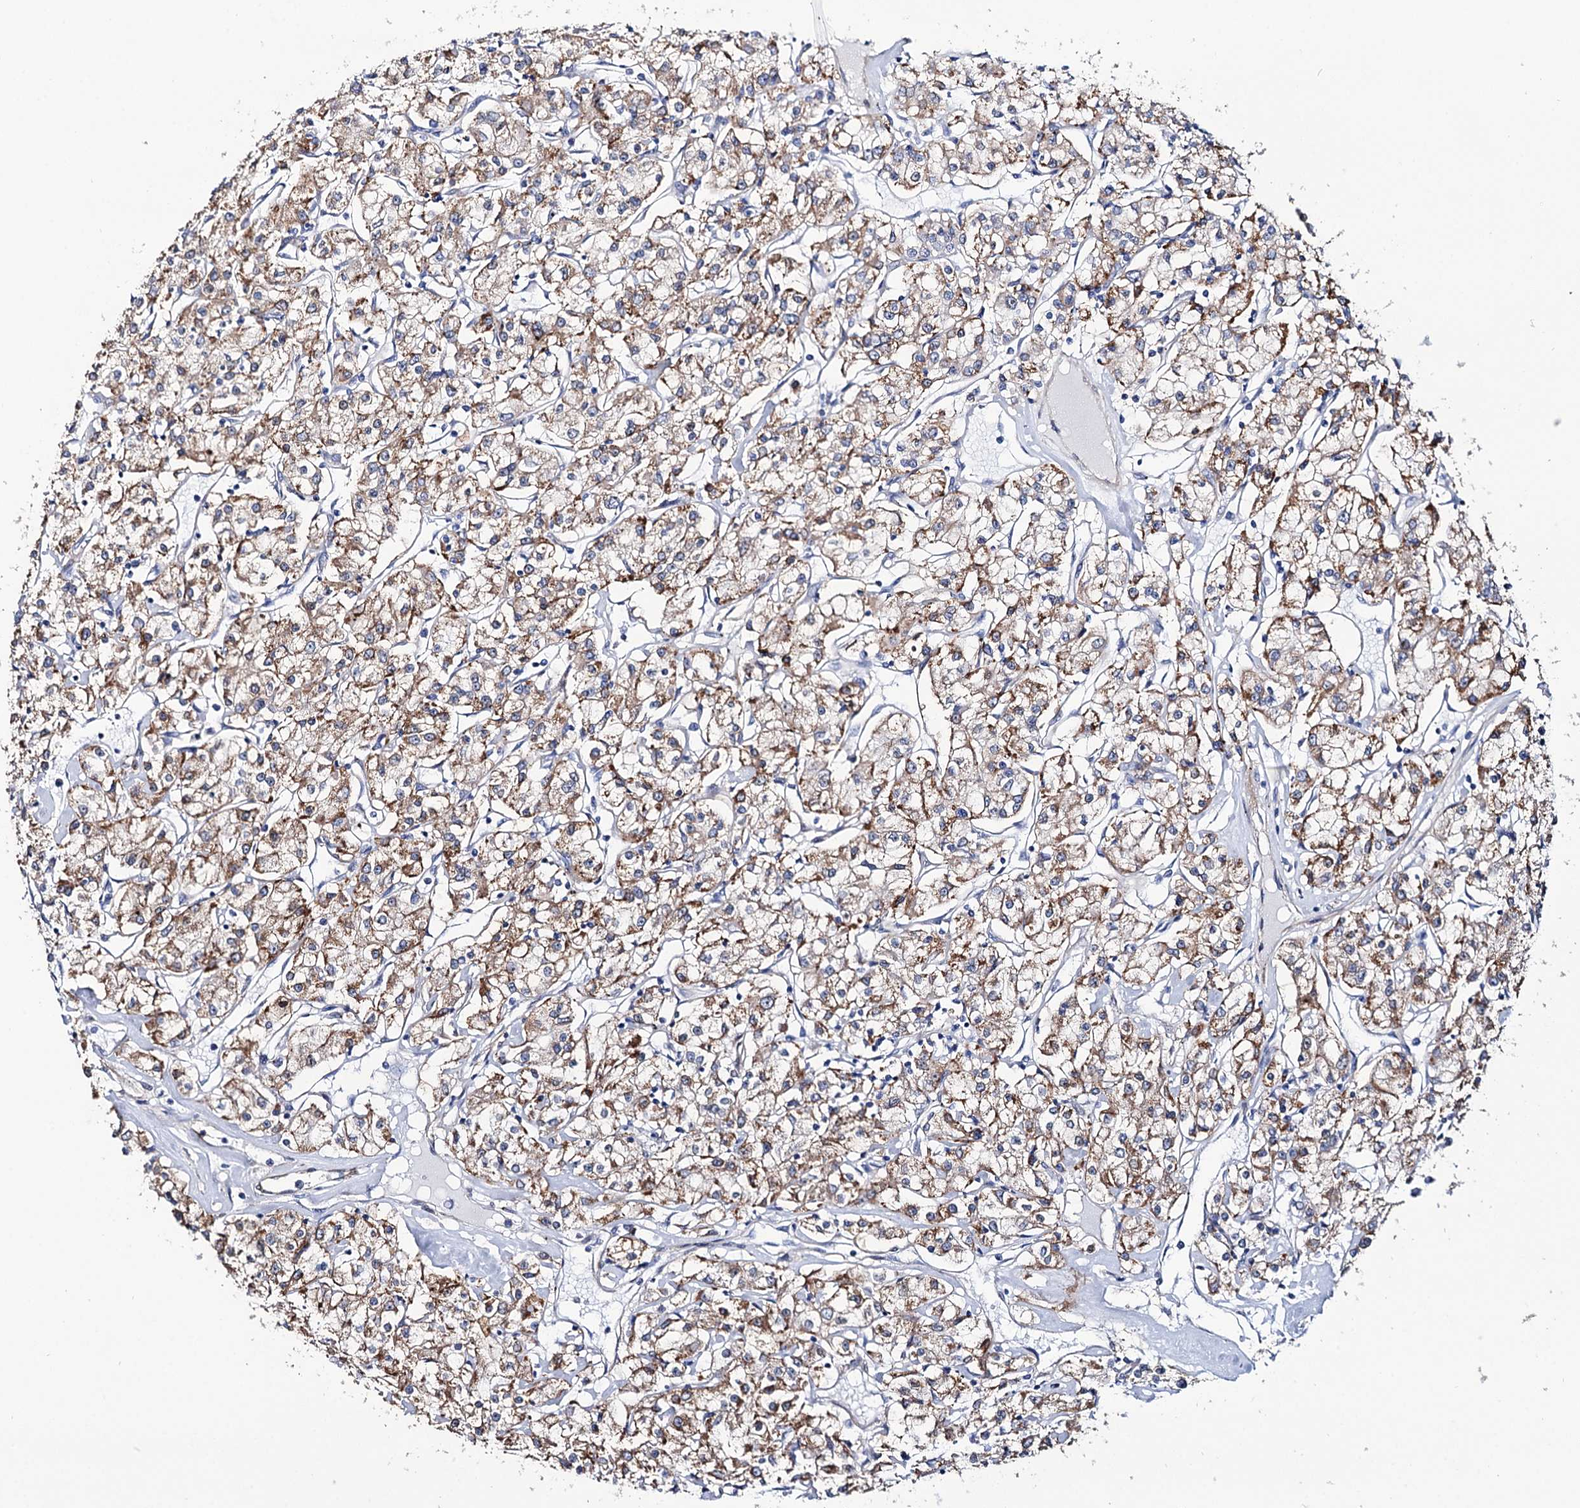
{"staining": {"intensity": "moderate", "quantity": "25%-75%", "location": "cytoplasmic/membranous"}, "tissue": "renal cancer", "cell_type": "Tumor cells", "image_type": "cancer", "snomed": [{"axis": "morphology", "description": "Adenocarcinoma, NOS"}, {"axis": "topography", "description": "Kidney"}], "caption": "Adenocarcinoma (renal) stained with DAB (3,3'-diaminobenzidine) immunohistochemistry (IHC) displays medium levels of moderate cytoplasmic/membranous positivity in about 25%-75% of tumor cells.", "gene": "PTDSS2", "patient": {"sex": "female", "age": 59}}